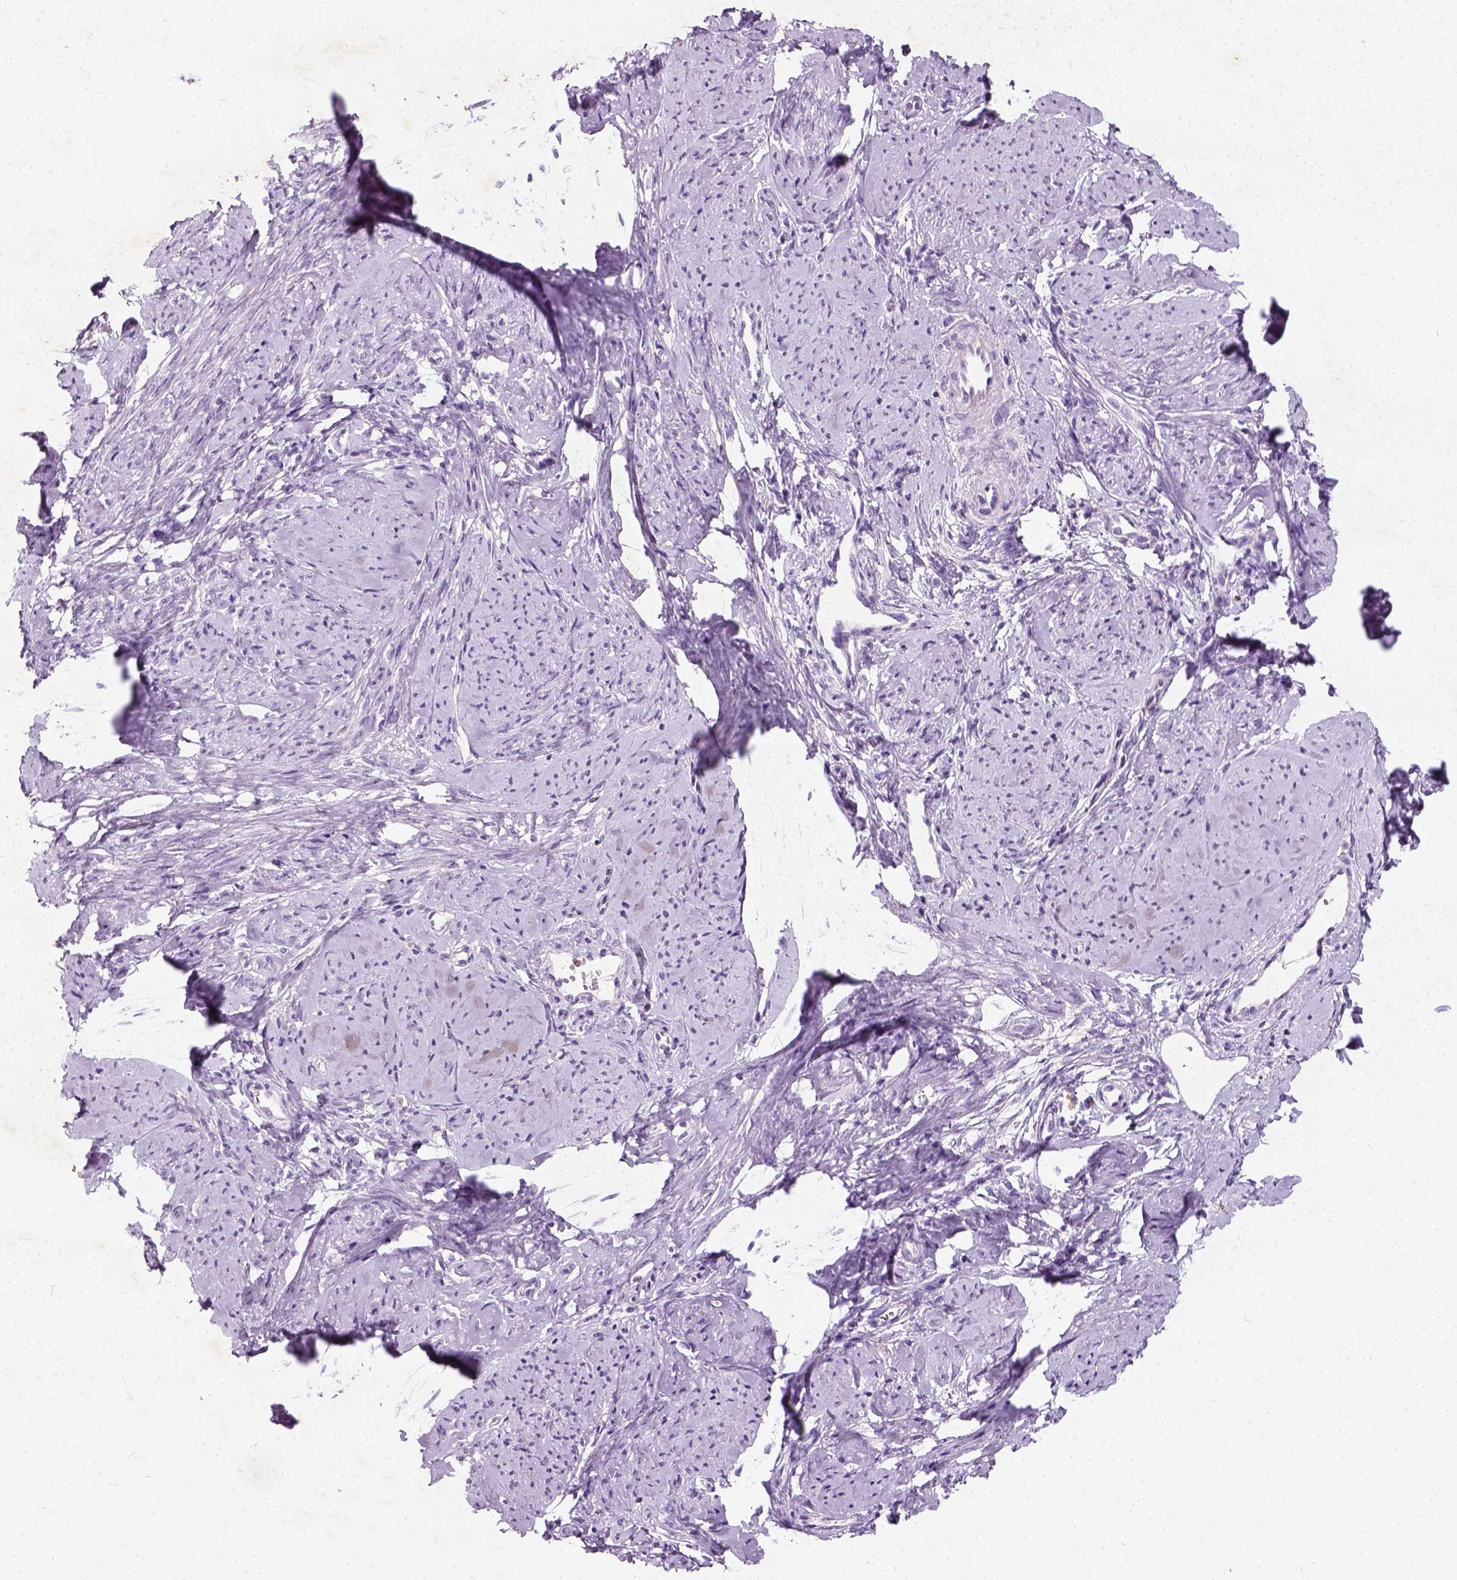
{"staining": {"intensity": "negative", "quantity": "none", "location": "none"}, "tissue": "smooth muscle", "cell_type": "Smooth muscle cells", "image_type": "normal", "snomed": [{"axis": "morphology", "description": "Normal tissue, NOS"}, {"axis": "topography", "description": "Smooth muscle"}], "caption": "DAB immunohistochemical staining of normal human smooth muscle shows no significant positivity in smooth muscle cells. (Brightfield microscopy of DAB (3,3'-diaminobenzidine) immunohistochemistry (IHC) at high magnification).", "gene": "CHODL", "patient": {"sex": "female", "age": 48}}